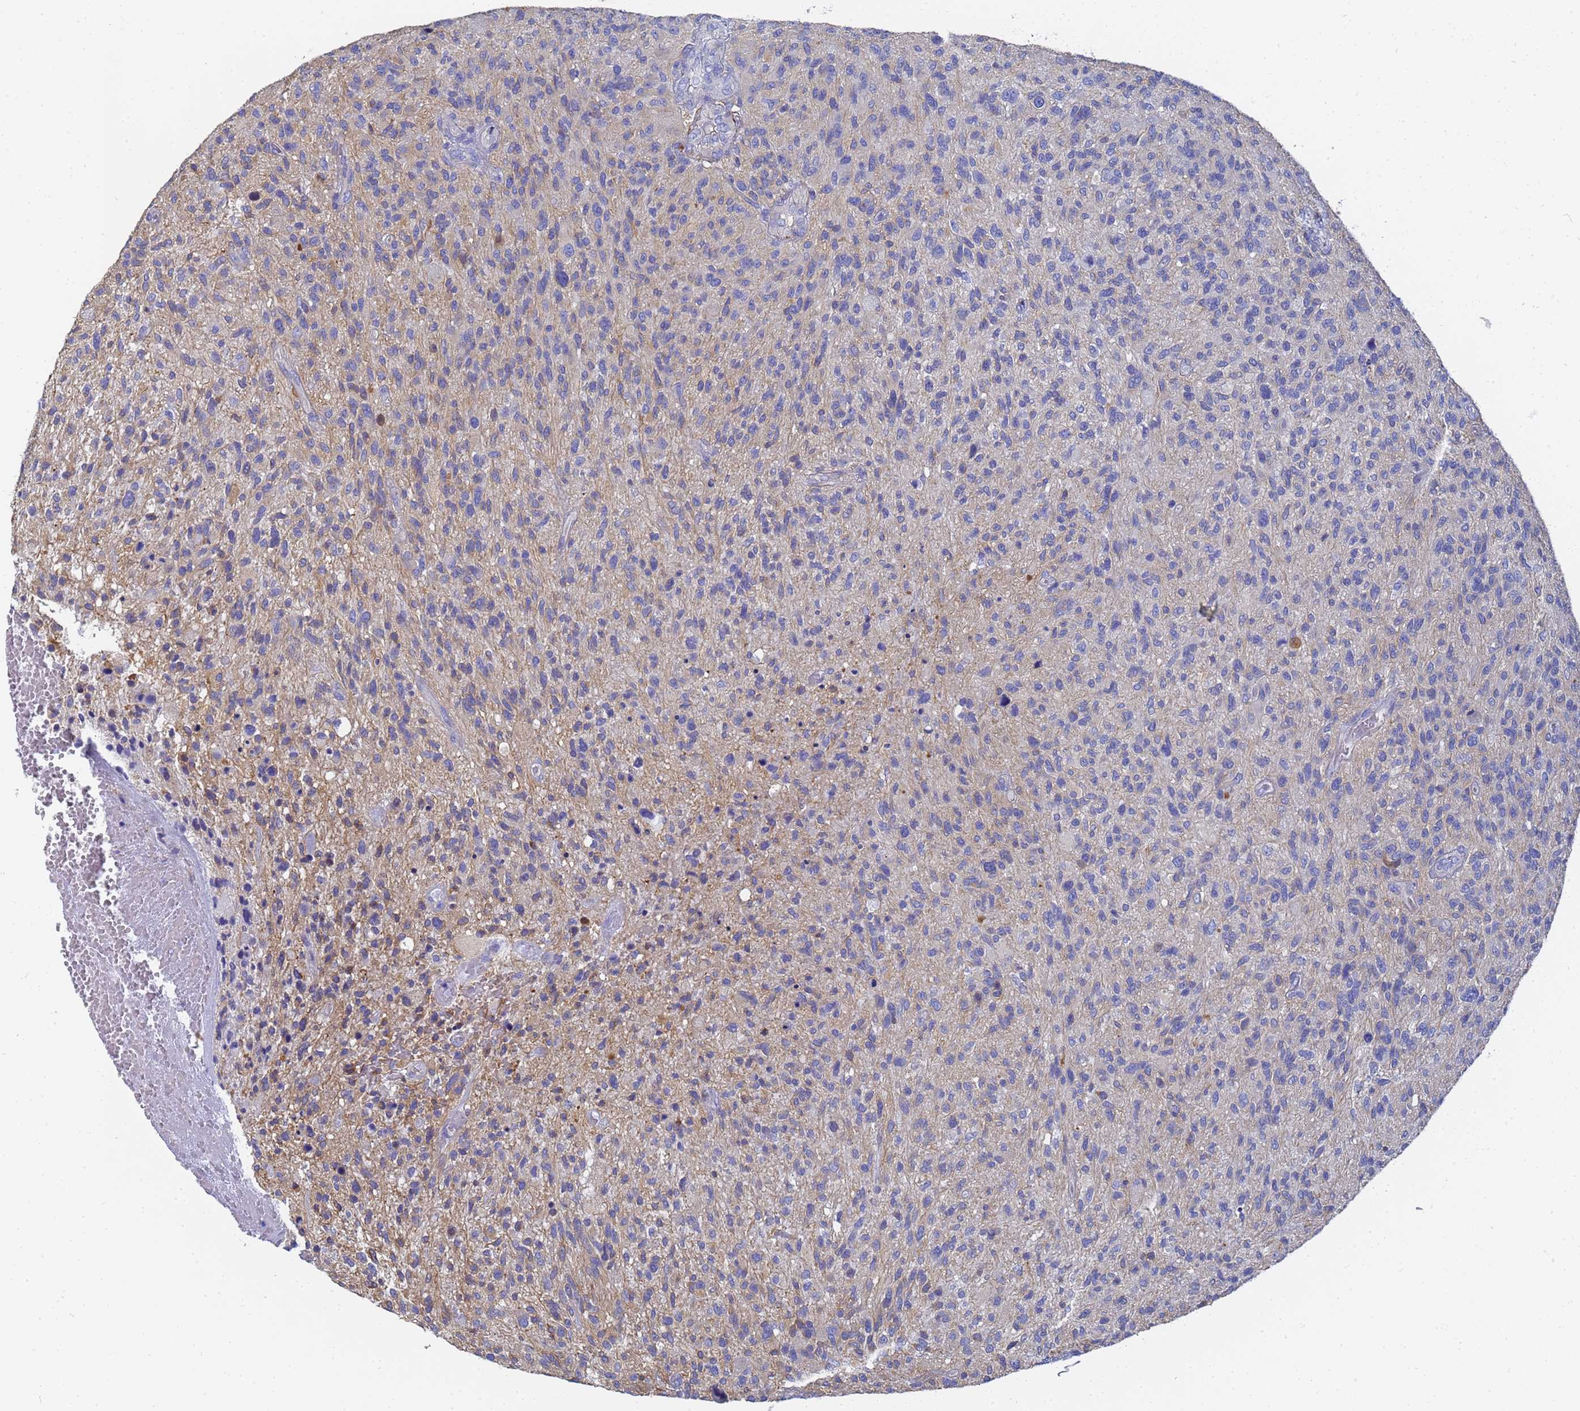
{"staining": {"intensity": "weak", "quantity": "<25%", "location": "cytoplasmic/membranous"}, "tissue": "glioma", "cell_type": "Tumor cells", "image_type": "cancer", "snomed": [{"axis": "morphology", "description": "Glioma, malignant, High grade"}, {"axis": "topography", "description": "Brain"}], "caption": "This is an IHC micrograph of malignant glioma (high-grade). There is no positivity in tumor cells.", "gene": "TUBB1", "patient": {"sex": "male", "age": 47}}